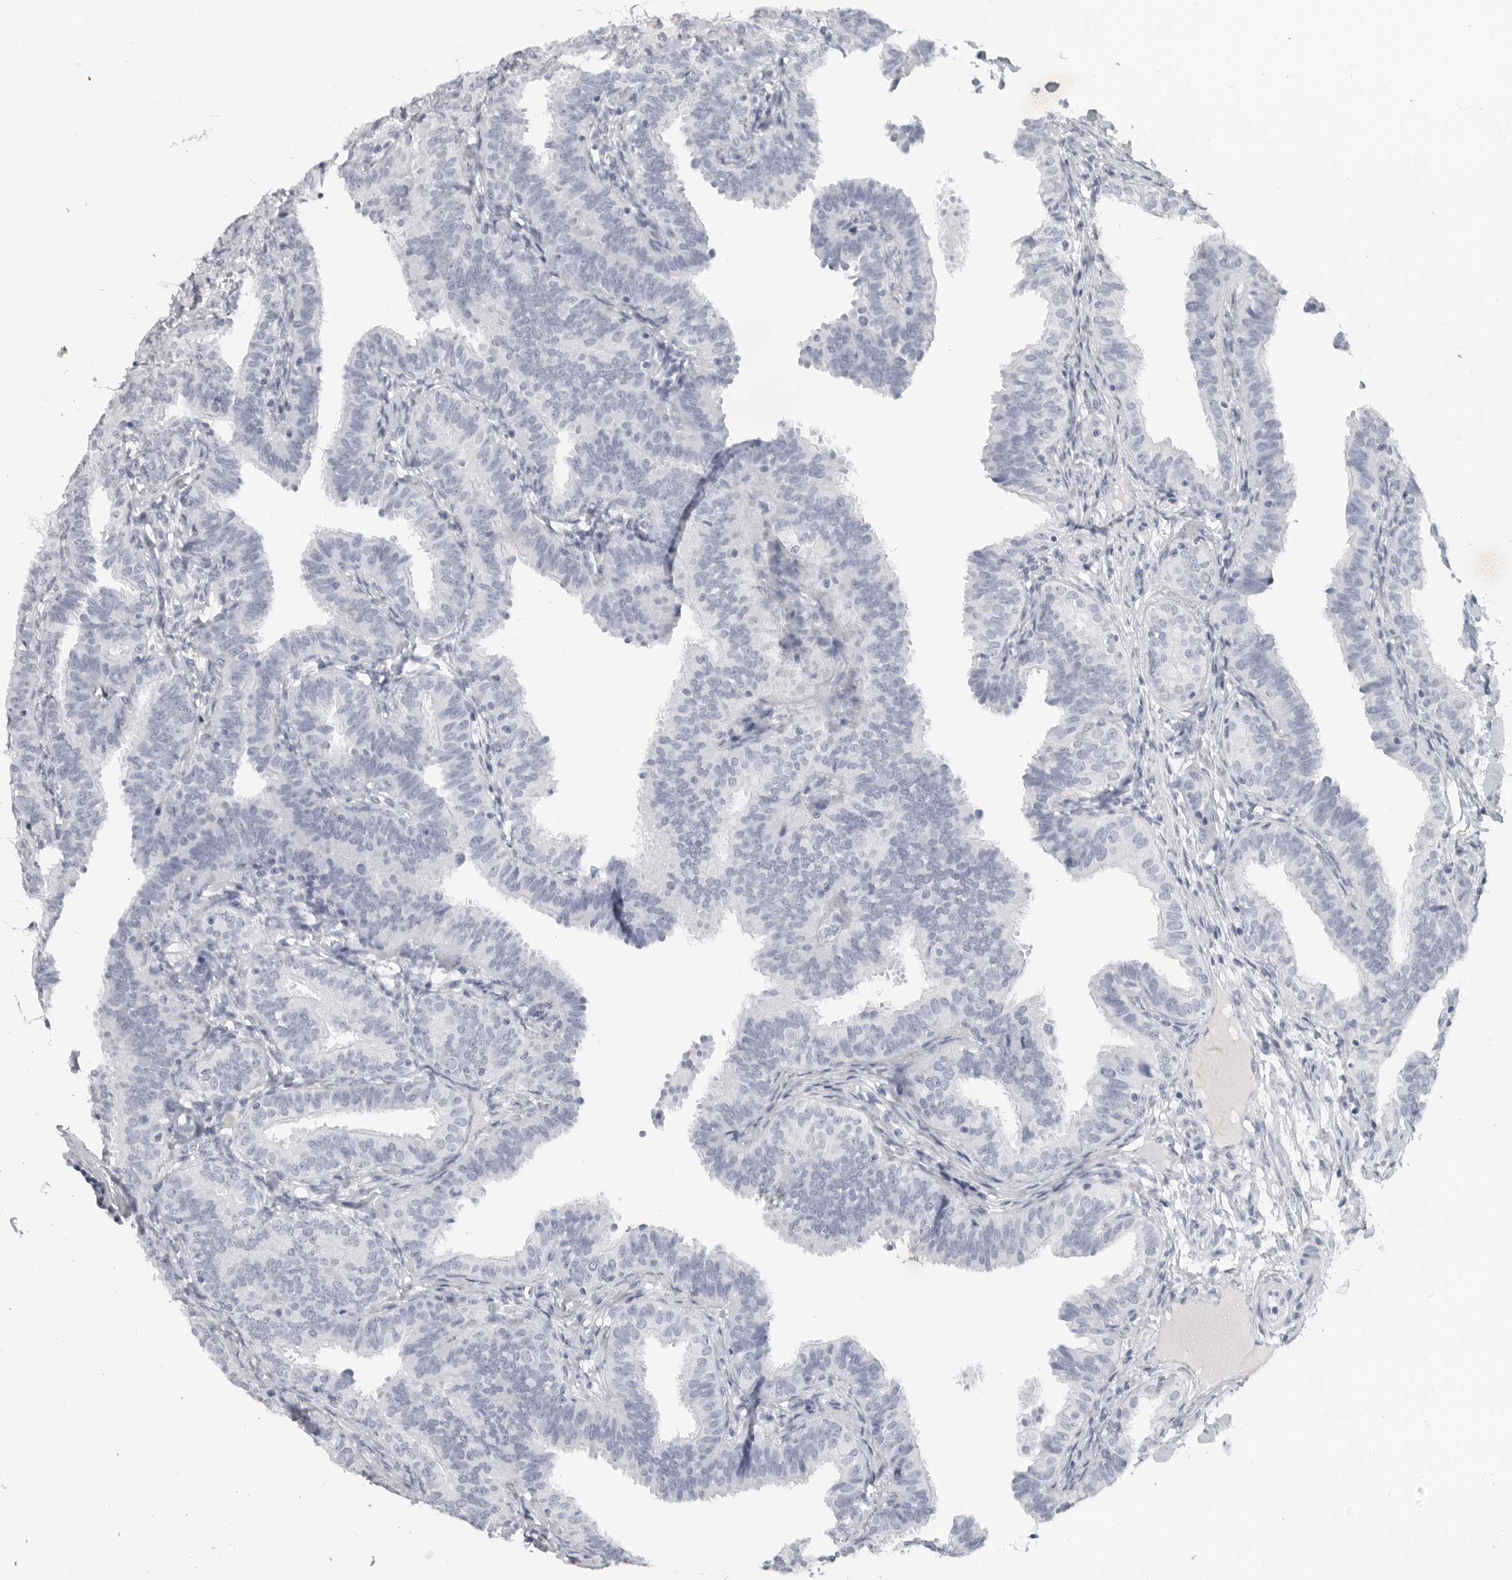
{"staining": {"intensity": "negative", "quantity": "none", "location": "none"}, "tissue": "fallopian tube", "cell_type": "Glandular cells", "image_type": "normal", "snomed": [{"axis": "morphology", "description": "Normal tissue, NOS"}, {"axis": "topography", "description": "Fallopian tube"}], "caption": "Immunohistochemistry image of benign fallopian tube stained for a protein (brown), which displays no positivity in glandular cells.", "gene": "LY6D", "patient": {"sex": "female", "age": 35}}